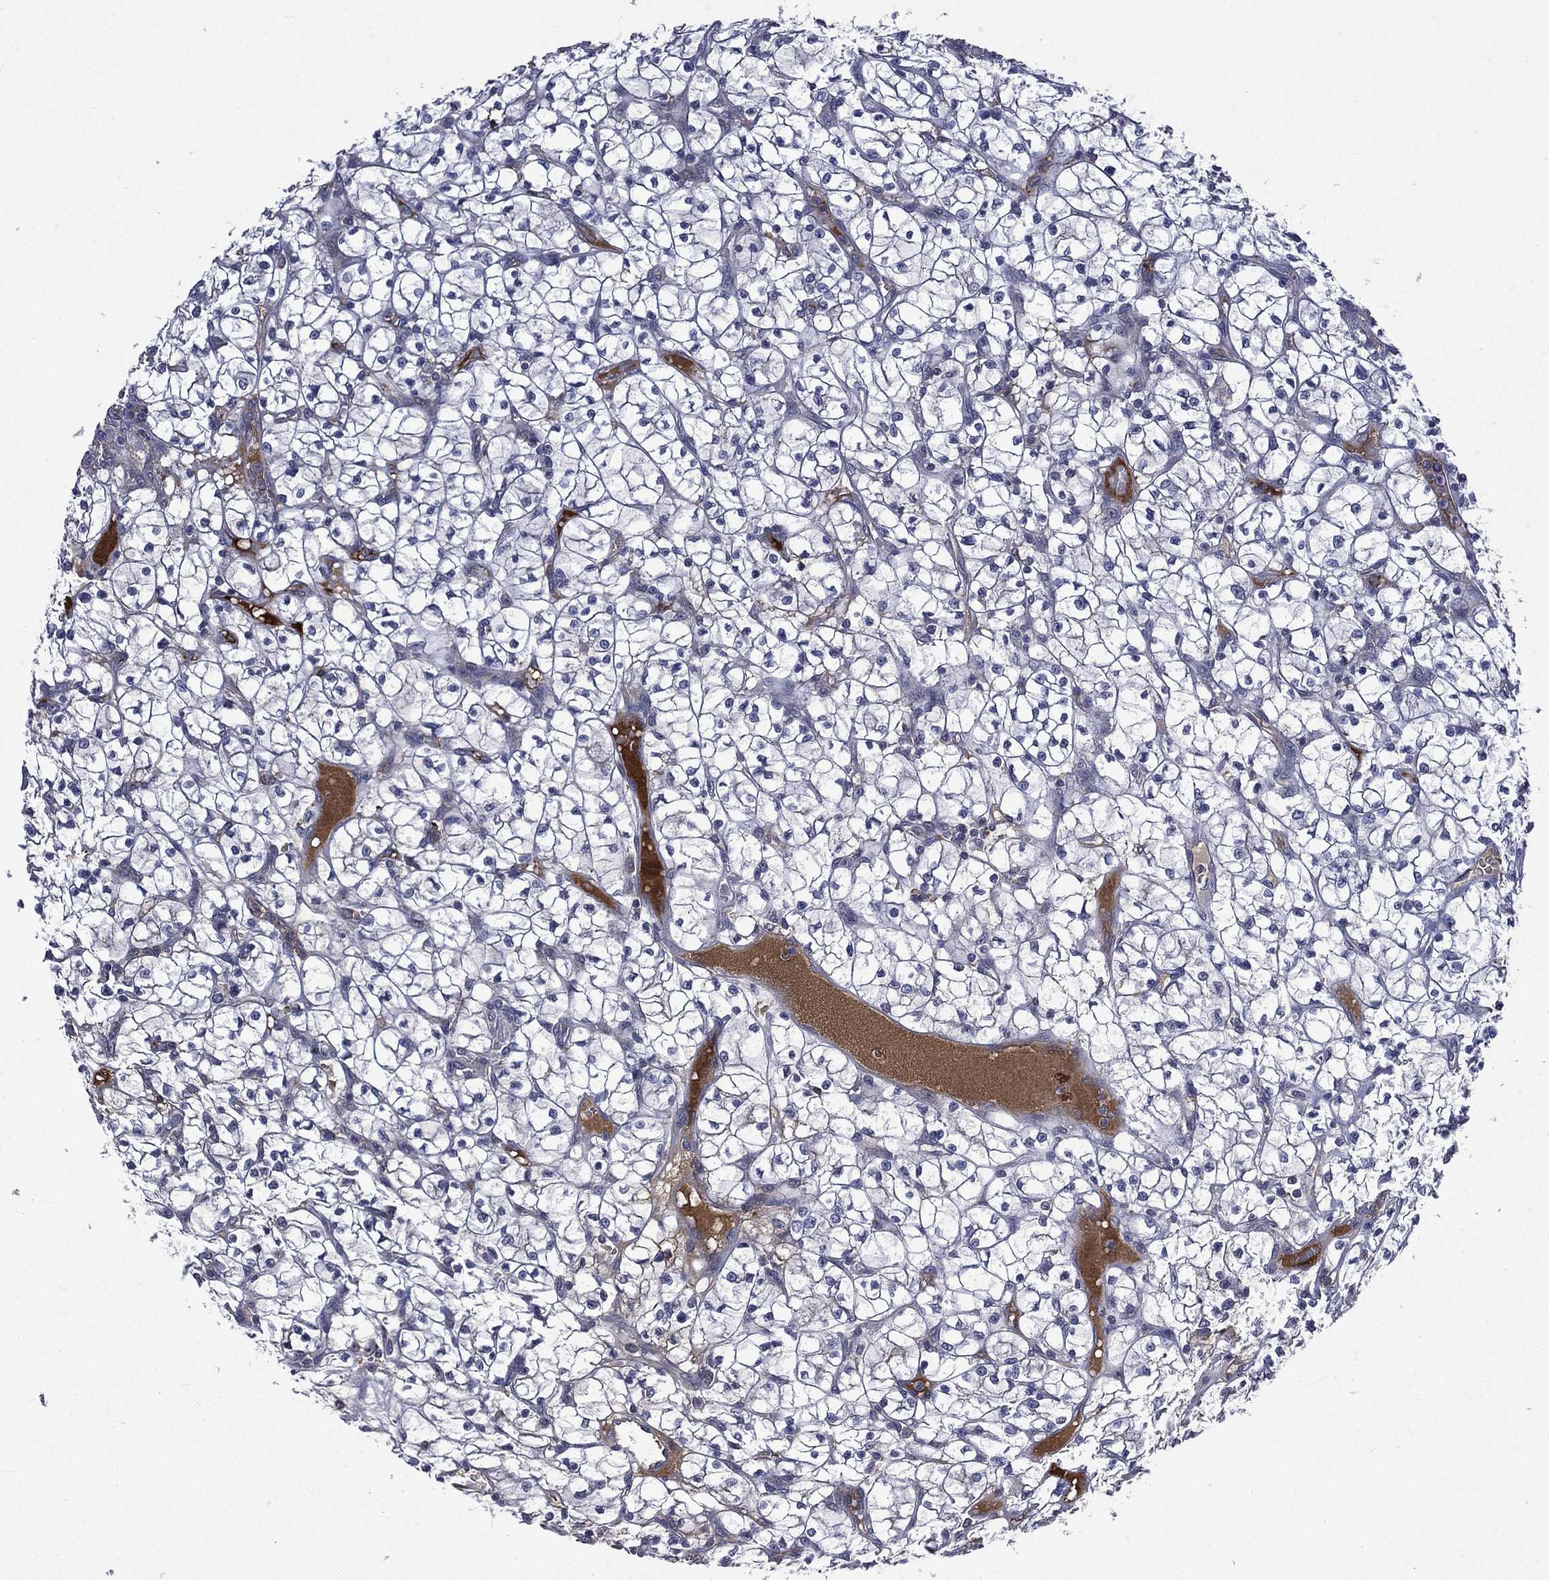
{"staining": {"intensity": "negative", "quantity": "none", "location": "none"}, "tissue": "renal cancer", "cell_type": "Tumor cells", "image_type": "cancer", "snomed": [{"axis": "morphology", "description": "Adenocarcinoma, NOS"}, {"axis": "topography", "description": "Kidney"}], "caption": "Human renal cancer stained for a protein using immunohistochemistry (IHC) displays no expression in tumor cells.", "gene": "FGG", "patient": {"sex": "female", "age": 64}}